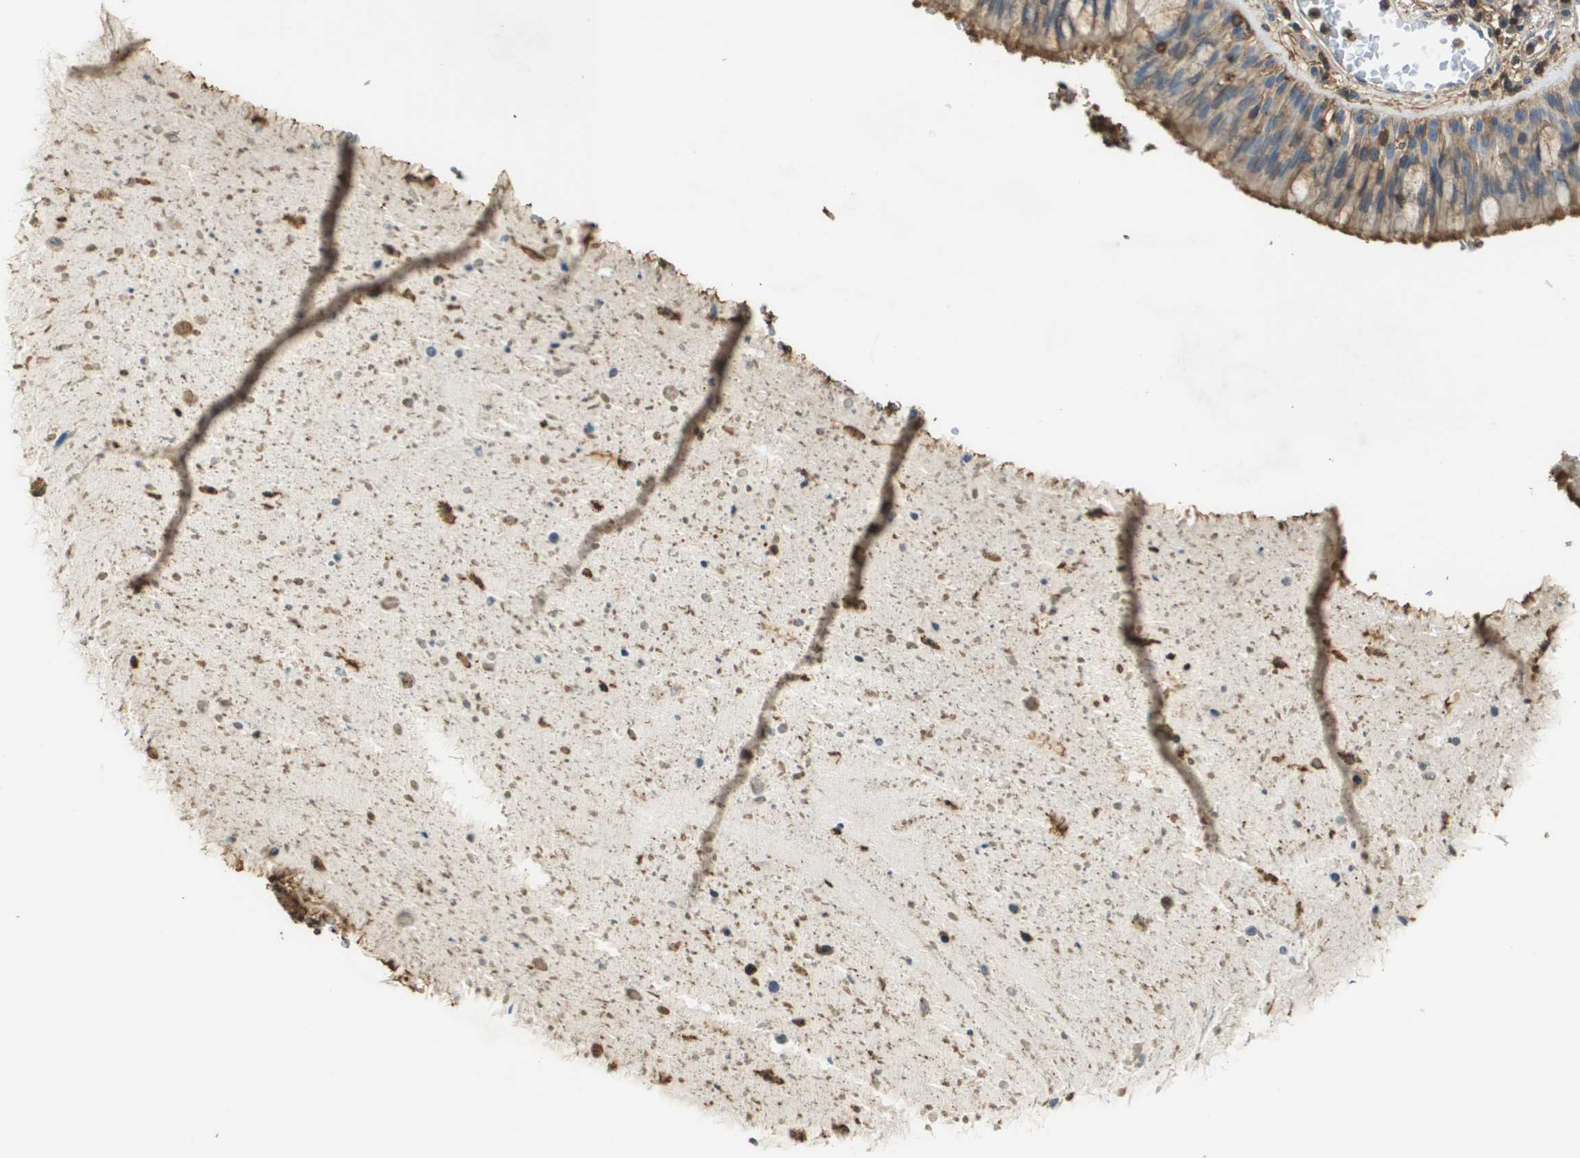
{"staining": {"intensity": "moderate", "quantity": ">75%", "location": "cytoplasmic/membranous"}, "tissue": "bronchus", "cell_type": "Respiratory epithelial cells", "image_type": "normal", "snomed": [{"axis": "morphology", "description": "Normal tissue, NOS"}, {"axis": "morphology", "description": "Adenocarcinoma, NOS"}, {"axis": "morphology", "description": "Adenocarcinoma, metastatic, NOS"}, {"axis": "topography", "description": "Lymph node"}, {"axis": "topography", "description": "Bronchus"}, {"axis": "topography", "description": "Lung"}], "caption": "Protein staining by immunohistochemistry (IHC) exhibits moderate cytoplasmic/membranous staining in about >75% of respiratory epithelial cells in benign bronchus.", "gene": "PASK", "patient": {"sex": "female", "age": 54}}